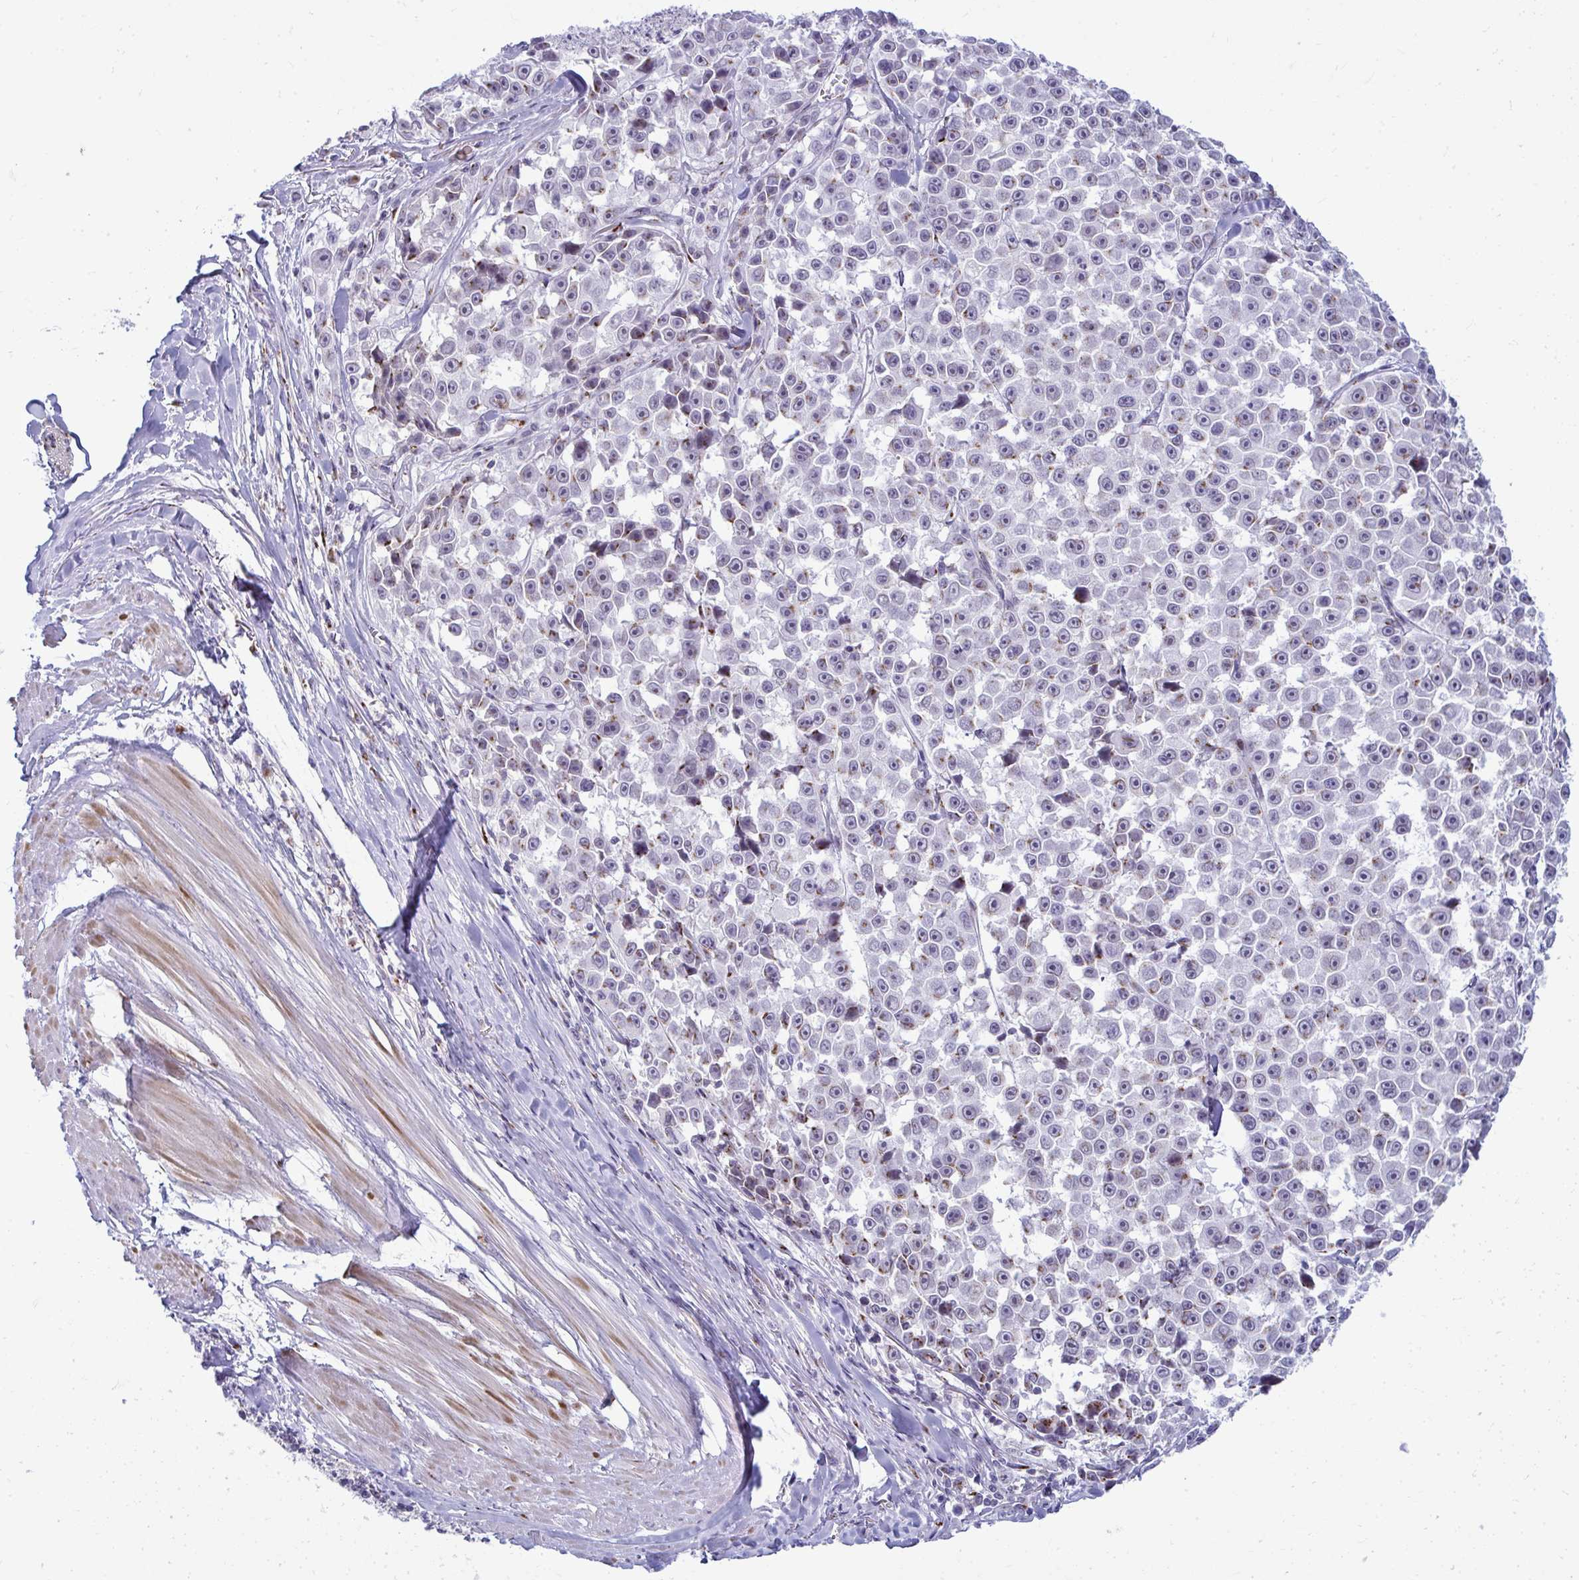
{"staining": {"intensity": "negative", "quantity": "none", "location": "none"}, "tissue": "melanoma", "cell_type": "Tumor cells", "image_type": "cancer", "snomed": [{"axis": "morphology", "description": "Malignant melanoma, NOS"}, {"axis": "topography", "description": "Skin"}], "caption": "There is no significant staining in tumor cells of malignant melanoma. (Immunohistochemistry, brightfield microscopy, high magnification).", "gene": "DTX4", "patient": {"sex": "female", "age": 66}}